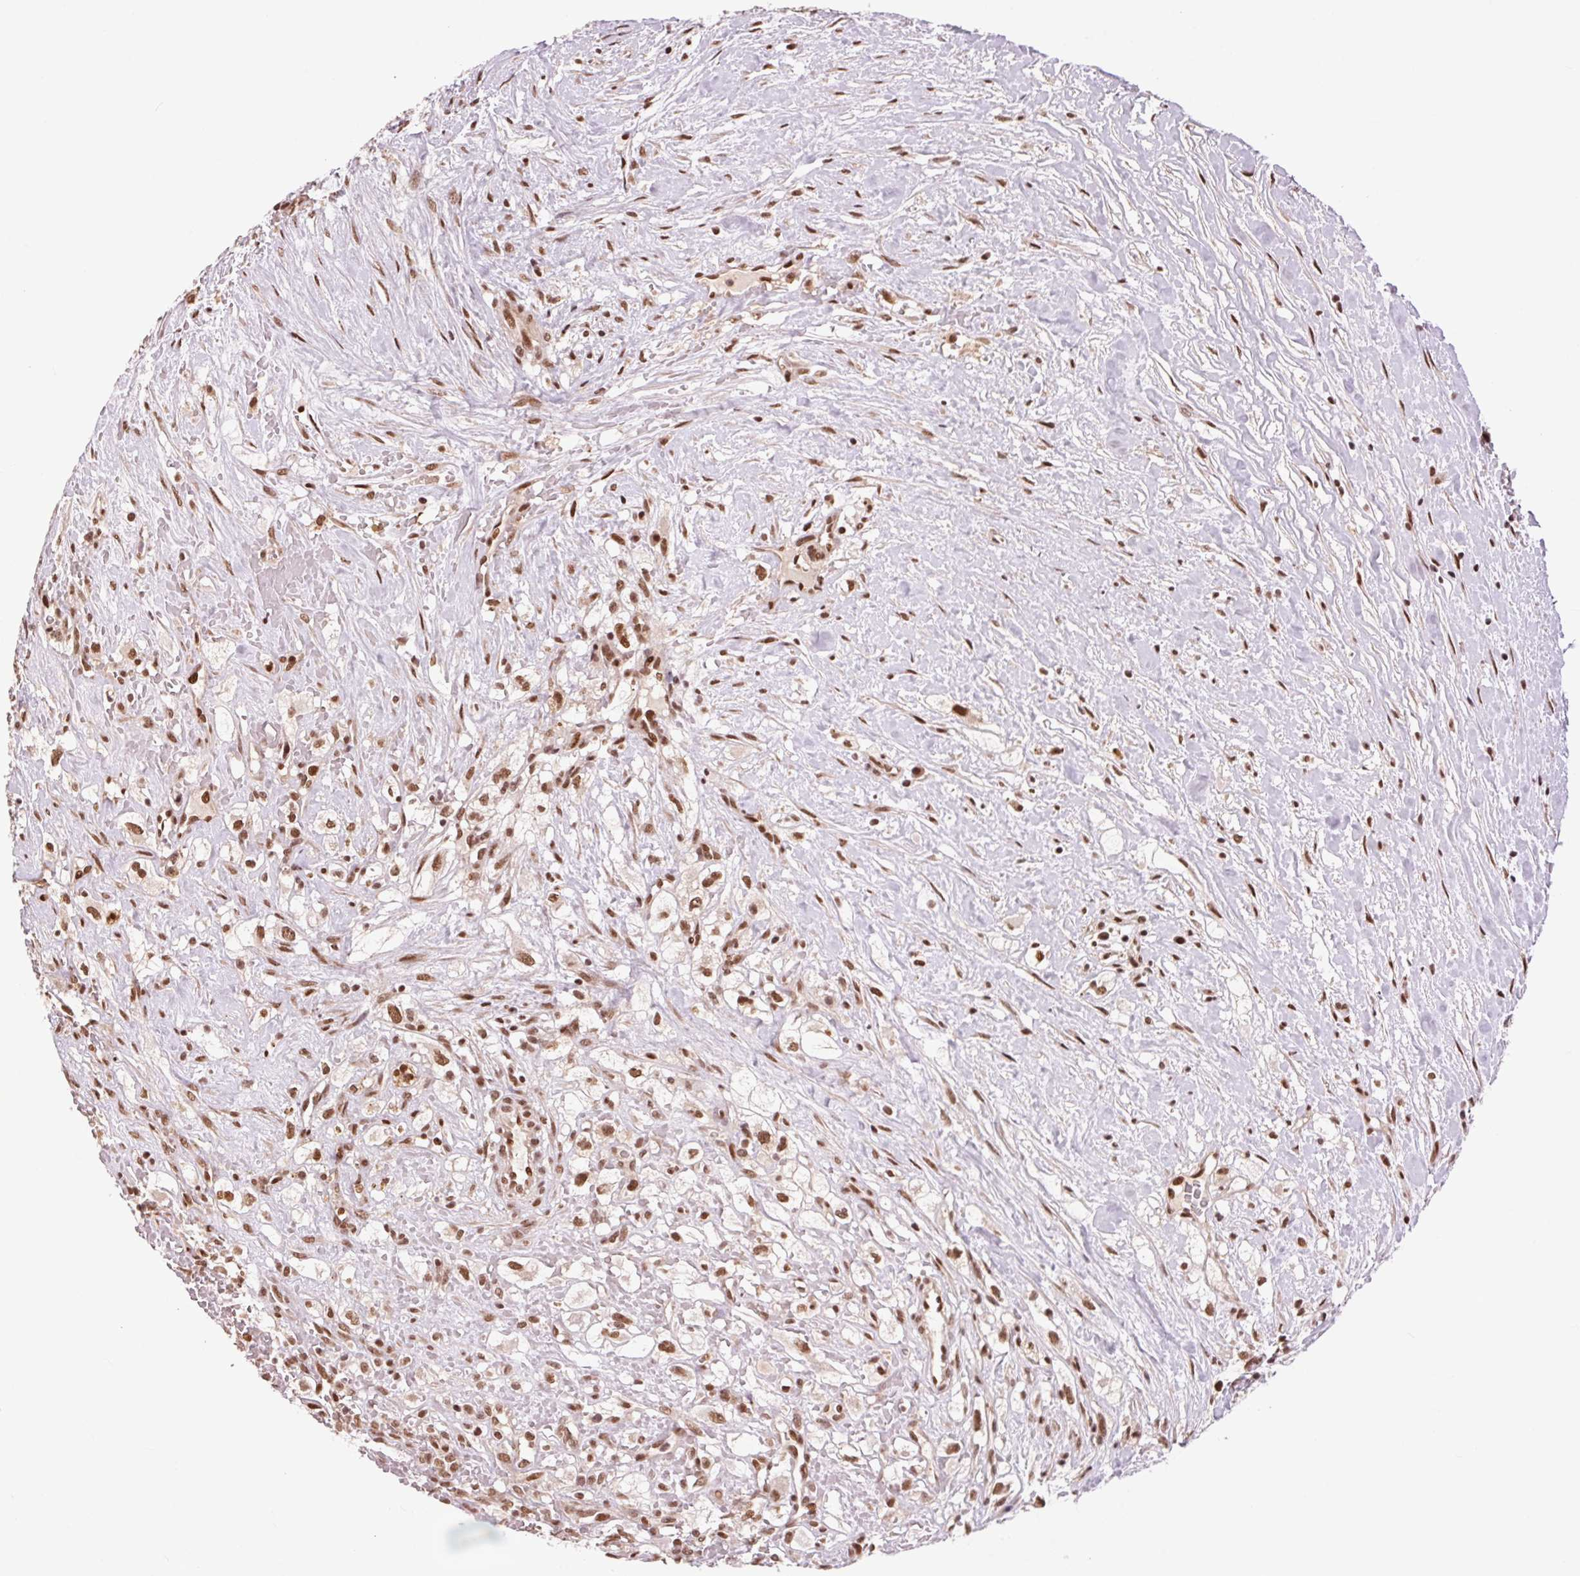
{"staining": {"intensity": "moderate", "quantity": ">75%", "location": "nuclear"}, "tissue": "renal cancer", "cell_type": "Tumor cells", "image_type": "cancer", "snomed": [{"axis": "morphology", "description": "Adenocarcinoma, NOS"}, {"axis": "topography", "description": "Kidney"}], "caption": "High-magnification brightfield microscopy of renal cancer (adenocarcinoma) stained with DAB (3,3'-diaminobenzidine) (brown) and counterstained with hematoxylin (blue). tumor cells exhibit moderate nuclear expression is appreciated in approximately>75% of cells. The staining is performed using DAB brown chromogen to label protein expression. The nuclei are counter-stained blue using hematoxylin.", "gene": "RAD23A", "patient": {"sex": "male", "age": 59}}